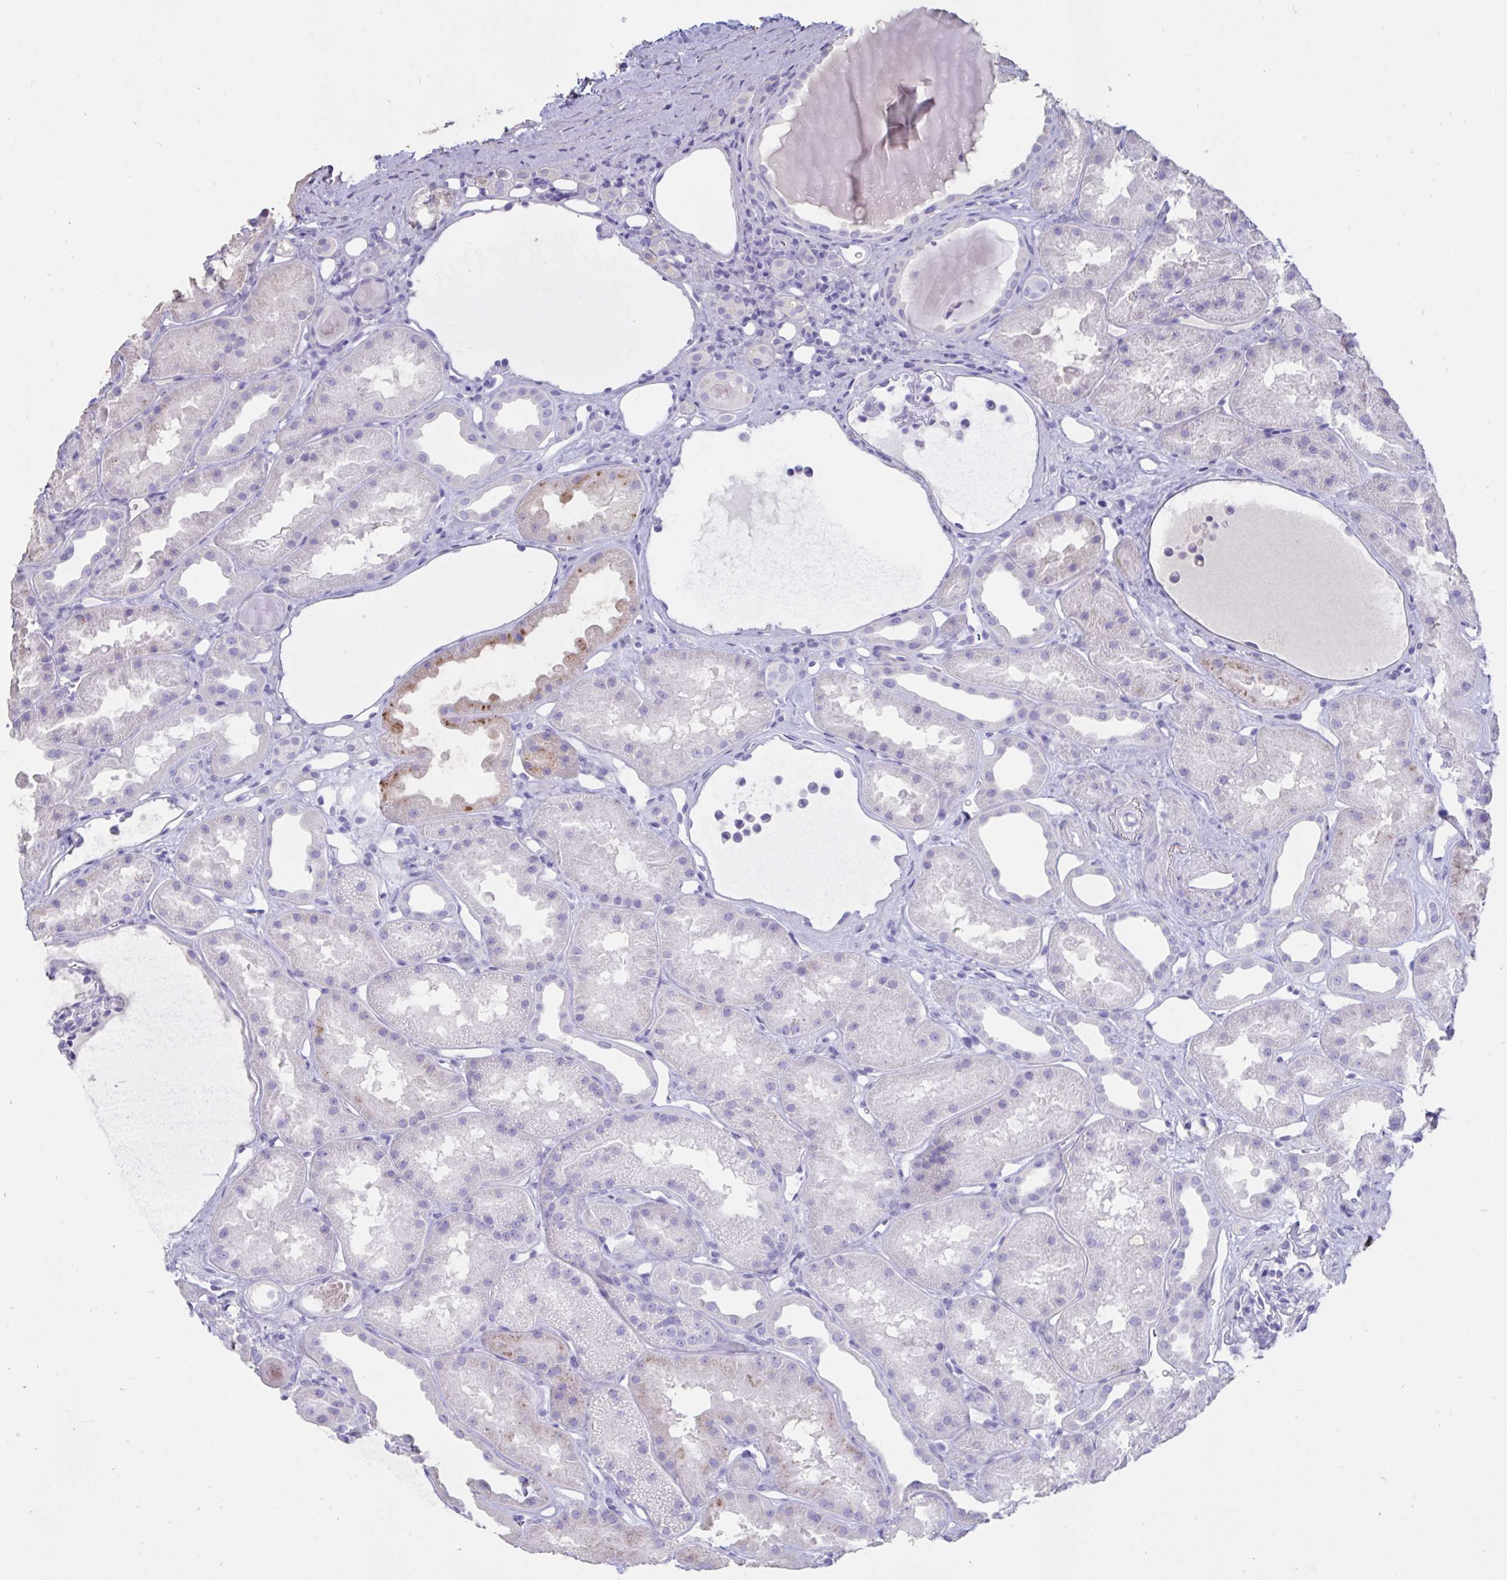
{"staining": {"intensity": "negative", "quantity": "none", "location": "none"}, "tissue": "kidney", "cell_type": "Cells in glomeruli", "image_type": "normal", "snomed": [{"axis": "morphology", "description": "Normal tissue, NOS"}, {"axis": "topography", "description": "Kidney"}], "caption": "IHC photomicrograph of benign kidney: human kidney stained with DAB demonstrates no significant protein positivity in cells in glomeruli.", "gene": "TNNC1", "patient": {"sex": "male", "age": 61}}